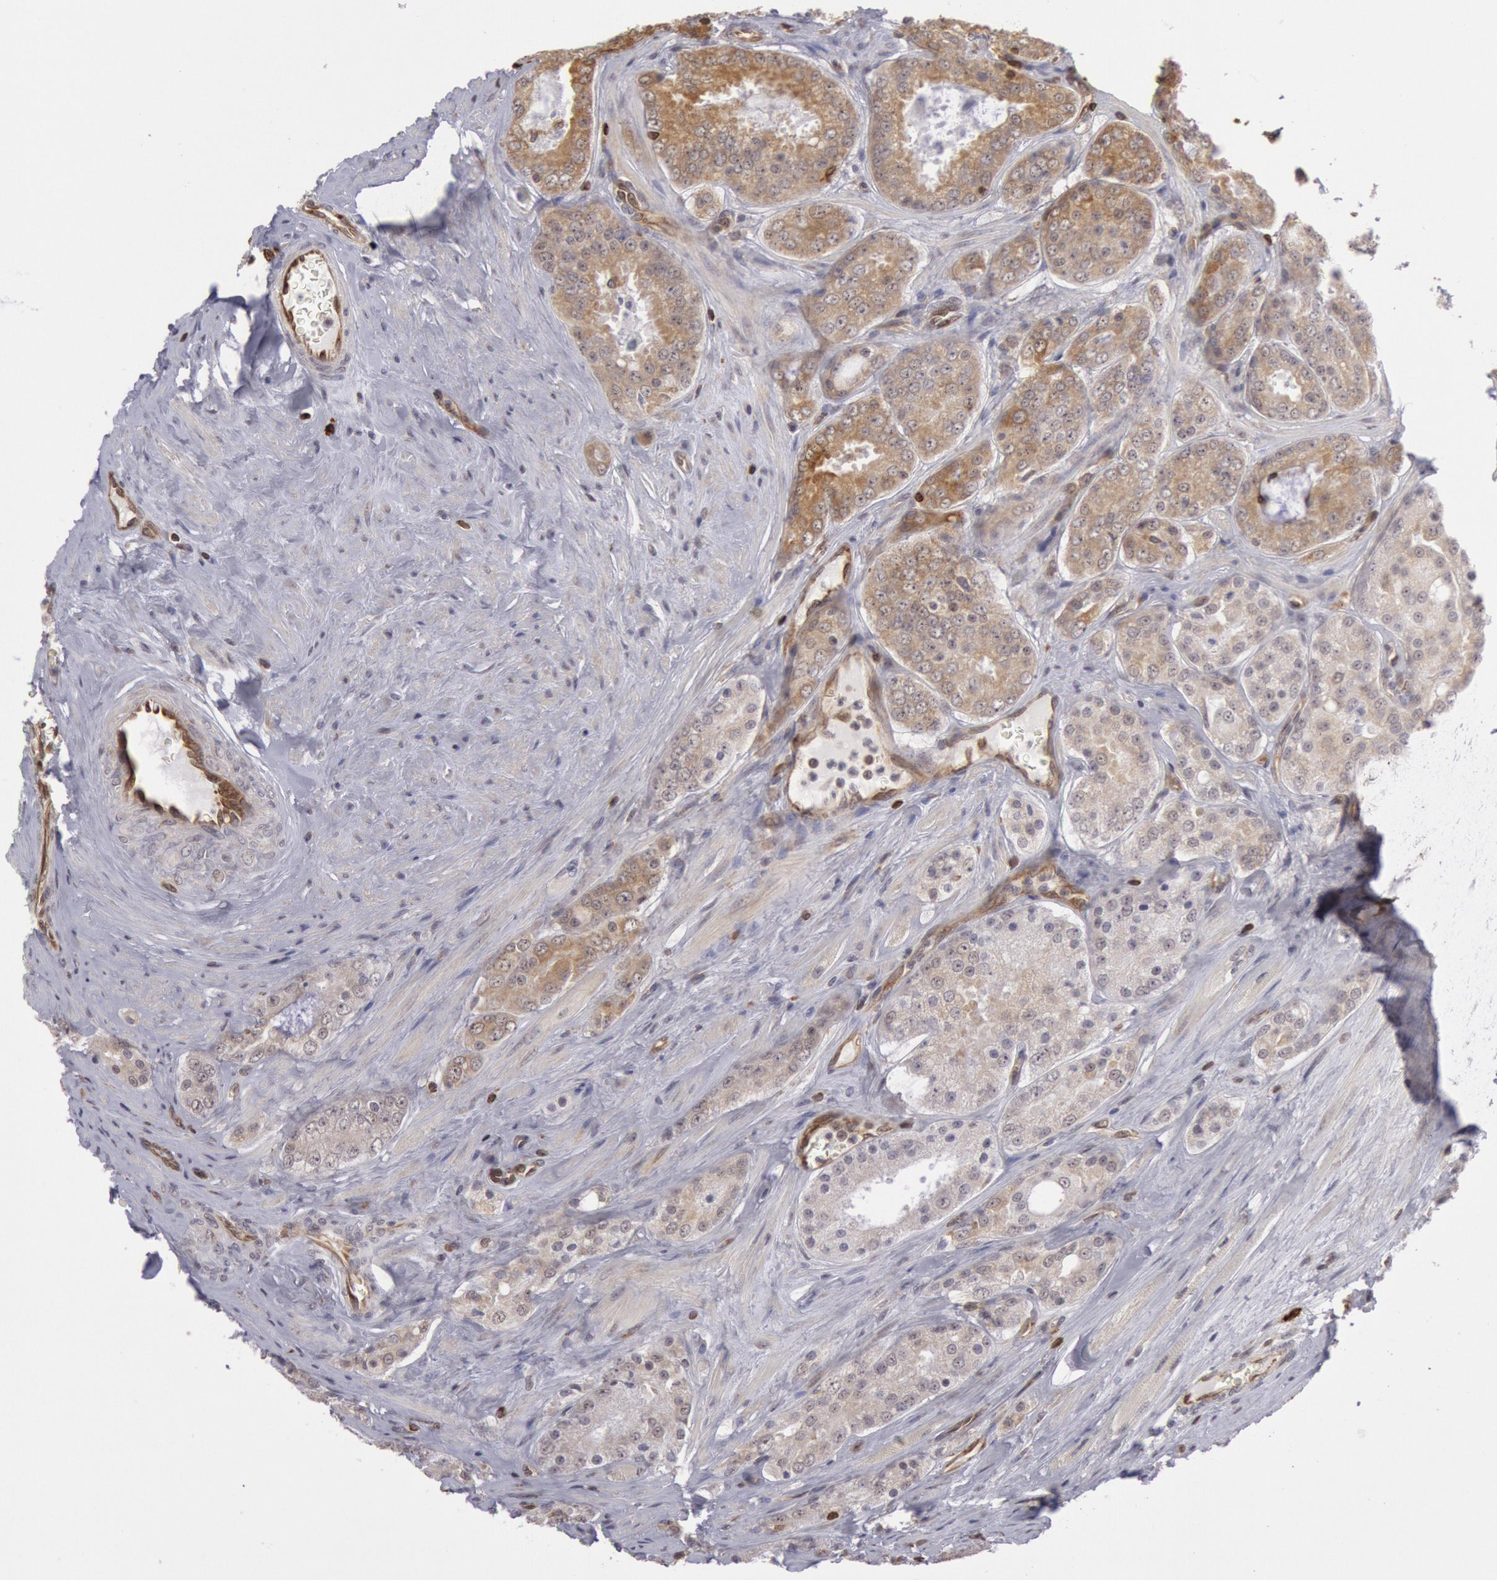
{"staining": {"intensity": "weak", "quantity": "25%-75%", "location": "cytoplasmic/membranous"}, "tissue": "prostate cancer", "cell_type": "Tumor cells", "image_type": "cancer", "snomed": [{"axis": "morphology", "description": "Adenocarcinoma, Medium grade"}, {"axis": "topography", "description": "Prostate"}], "caption": "Protein expression analysis of prostate medium-grade adenocarcinoma demonstrates weak cytoplasmic/membranous expression in about 25%-75% of tumor cells.", "gene": "TAP2", "patient": {"sex": "male", "age": 60}}